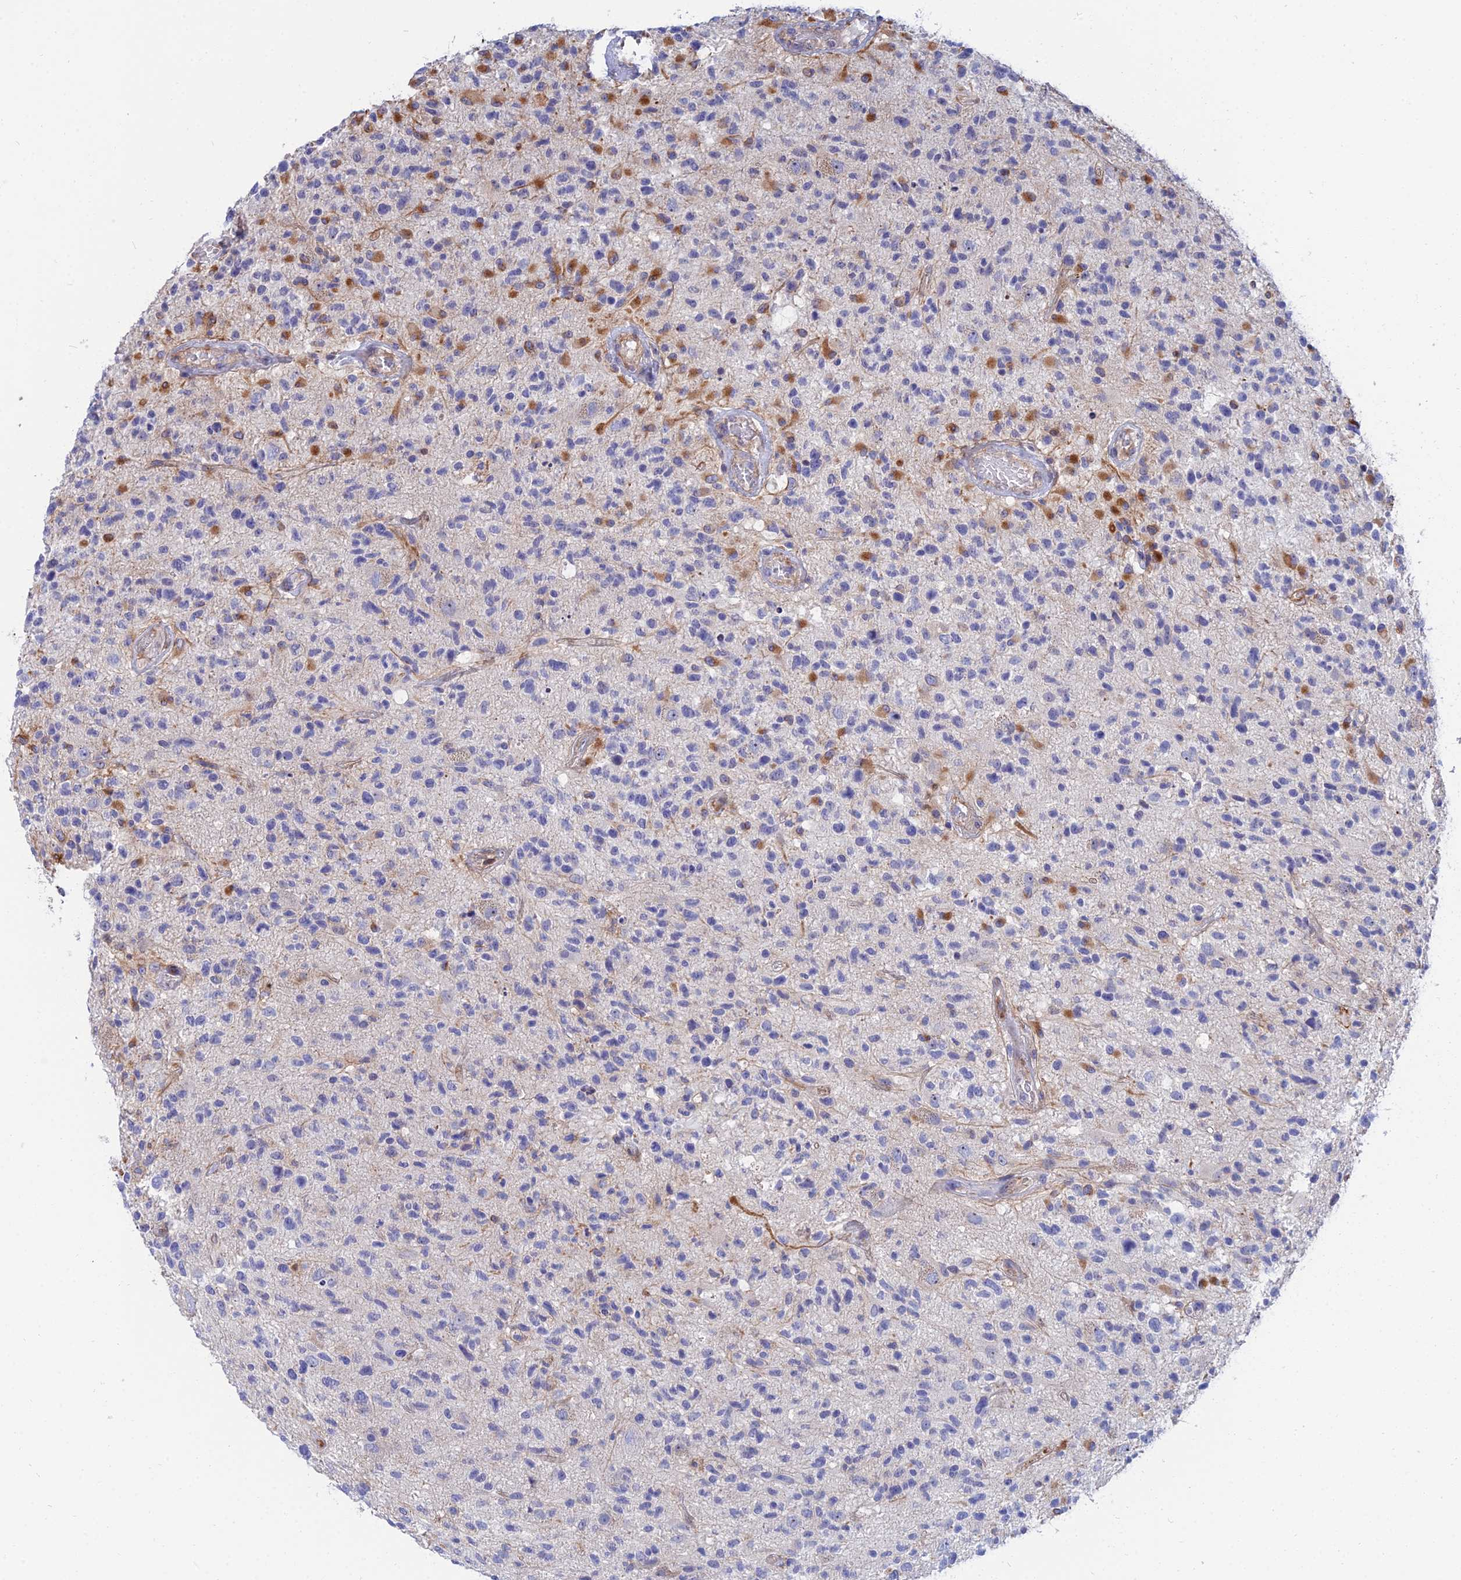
{"staining": {"intensity": "negative", "quantity": "none", "location": "none"}, "tissue": "glioma", "cell_type": "Tumor cells", "image_type": "cancer", "snomed": [{"axis": "morphology", "description": "Glioma, malignant, High grade"}, {"axis": "morphology", "description": "Glioblastoma, NOS"}, {"axis": "topography", "description": "Brain"}], "caption": "An image of human glioma is negative for staining in tumor cells.", "gene": "TRIM43B", "patient": {"sex": "male", "age": 60}}